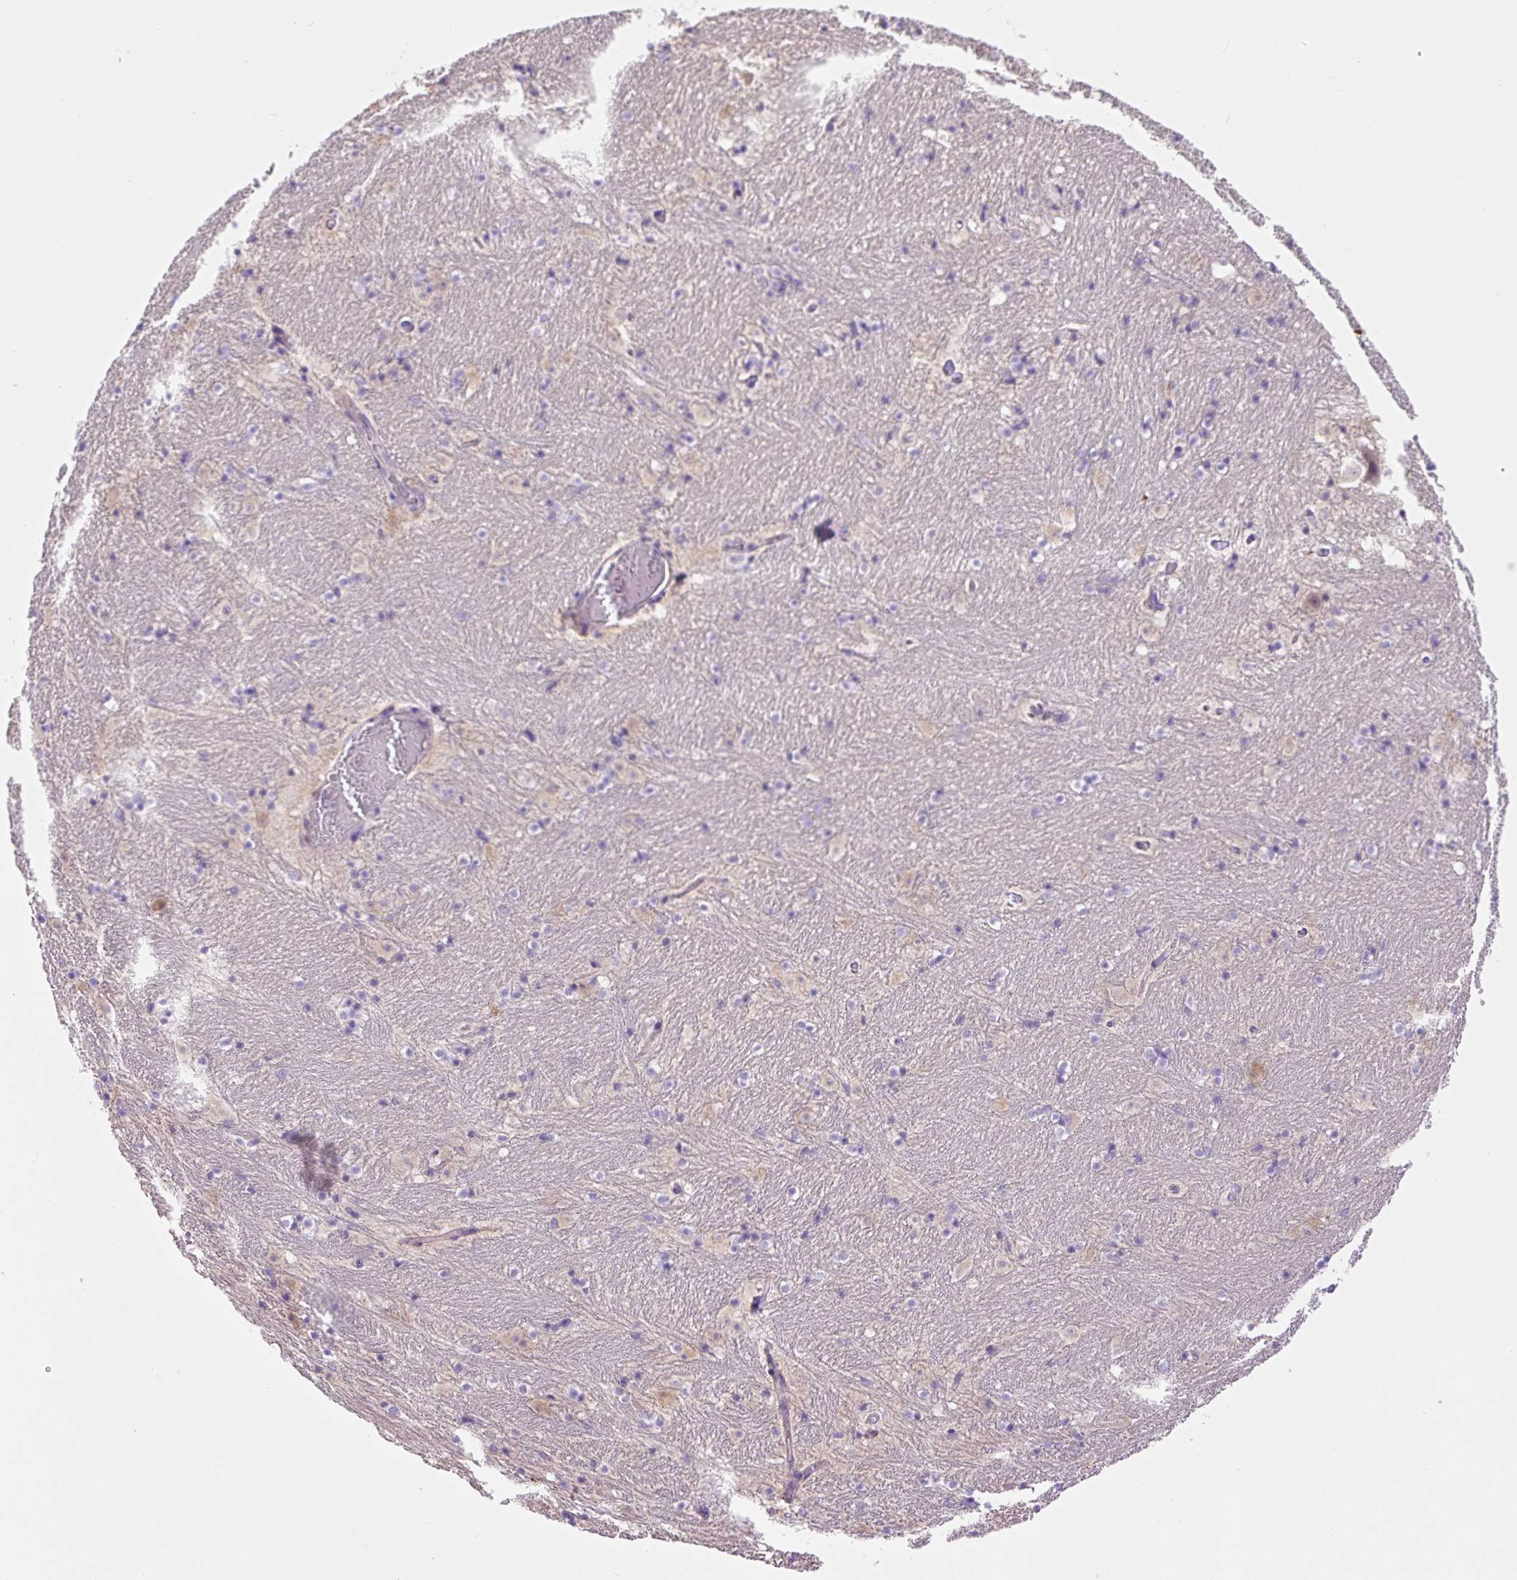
{"staining": {"intensity": "negative", "quantity": "none", "location": "none"}, "tissue": "caudate", "cell_type": "Glial cells", "image_type": "normal", "snomed": [{"axis": "morphology", "description": "Normal tissue, NOS"}, {"axis": "topography", "description": "Lateral ventricle wall"}], "caption": "DAB (3,3'-diaminobenzidine) immunohistochemical staining of benign human caudate exhibits no significant positivity in glial cells. (DAB immunohistochemistry, high magnification).", "gene": "NDST3", "patient": {"sex": "male", "age": 37}}